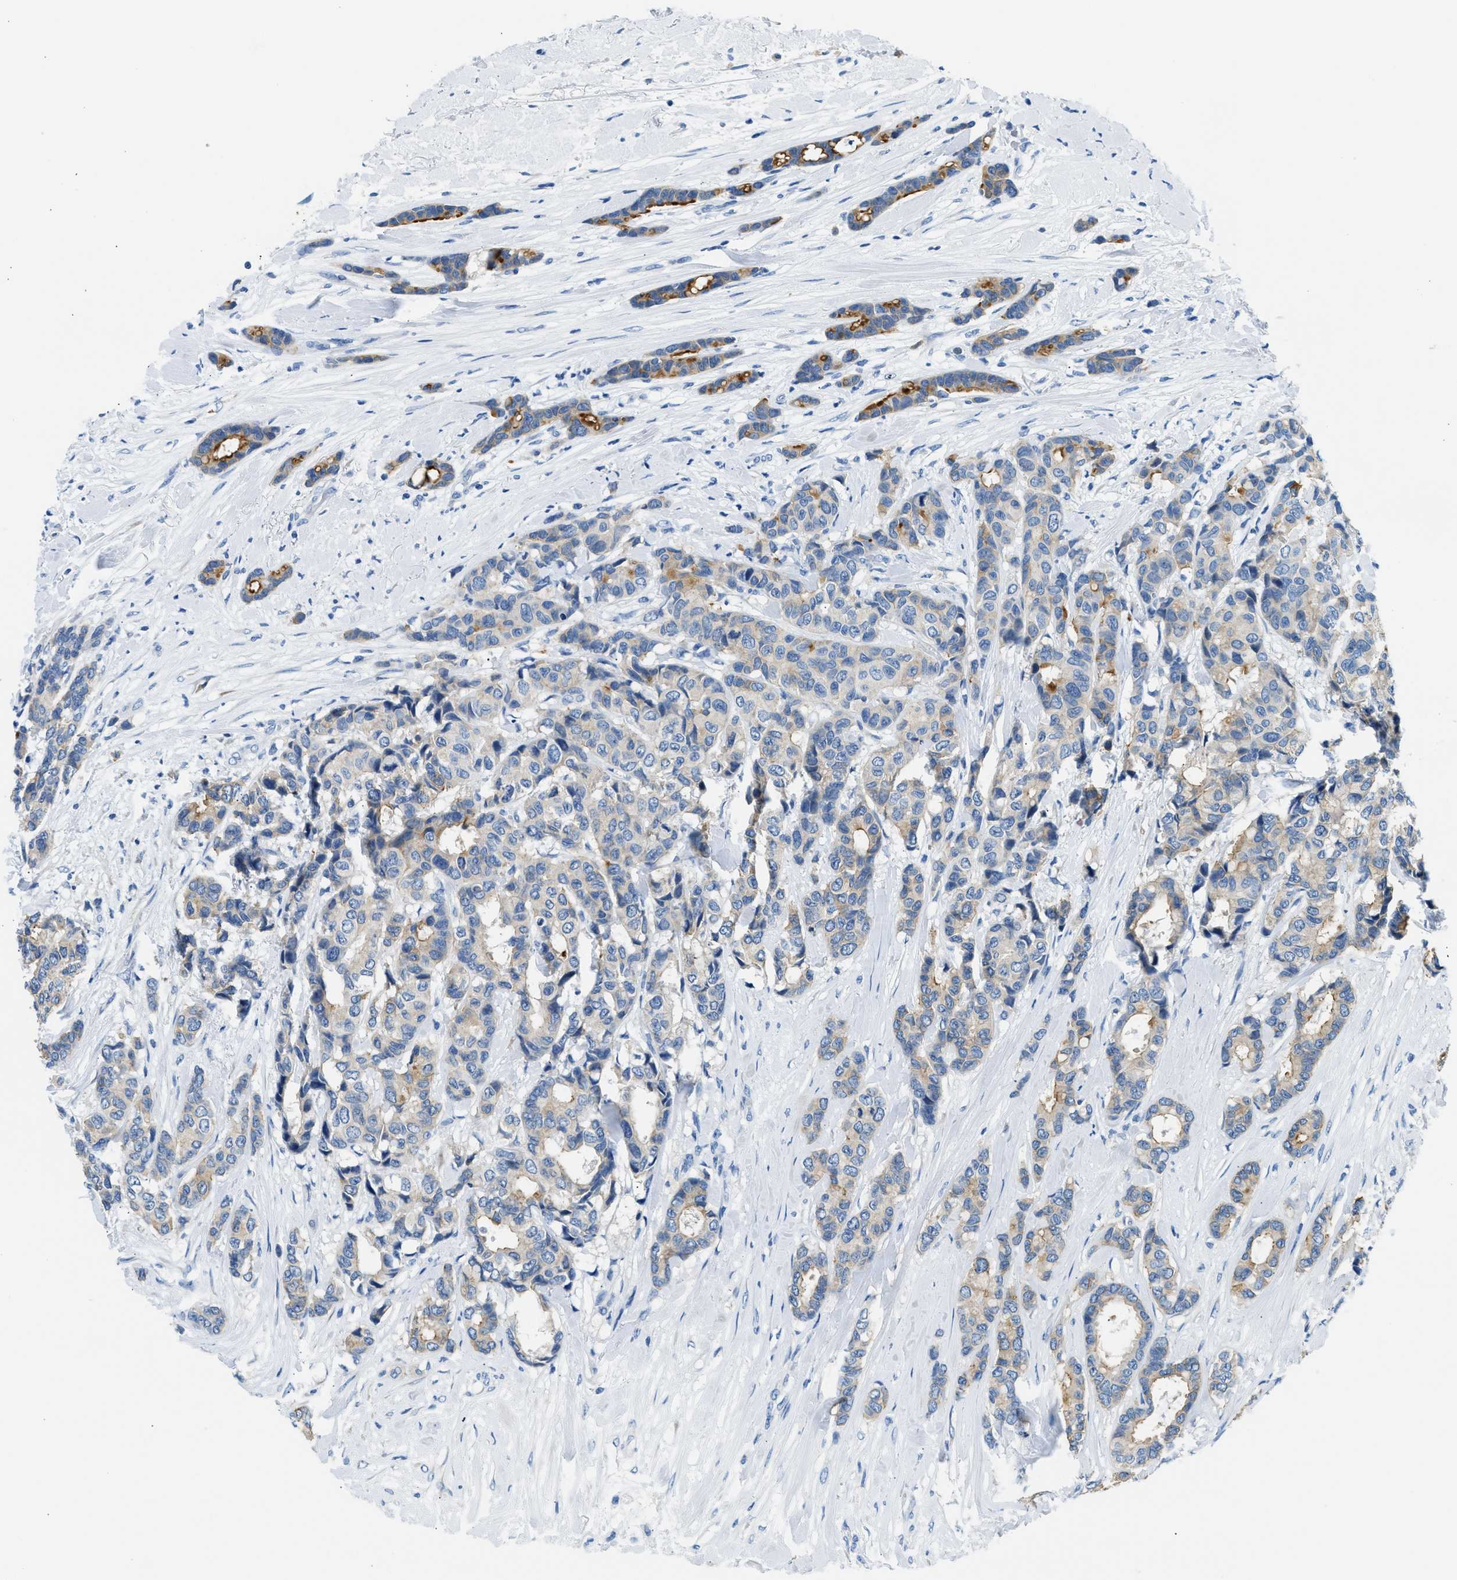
{"staining": {"intensity": "strong", "quantity": "<25%", "location": "cytoplasmic/membranous"}, "tissue": "breast cancer", "cell_type": "Tumor cells", "image_type": "cancer", "snomed": [{"axis": "morphology", "description": "Duct carcinoma"}, {"axis": "topography", "description": "Breast"}], "caption": "The immunohistochemical stain highlights strong cytoplasmic/membranous positivity in tumor cells of breast cancer tissue. (DAB (3,3'-diaminobenzidine) IHC with brightfield microscopy, high magnification).", "gene": "CLDN18", "patient": {"sex": "female", "age": 87}}